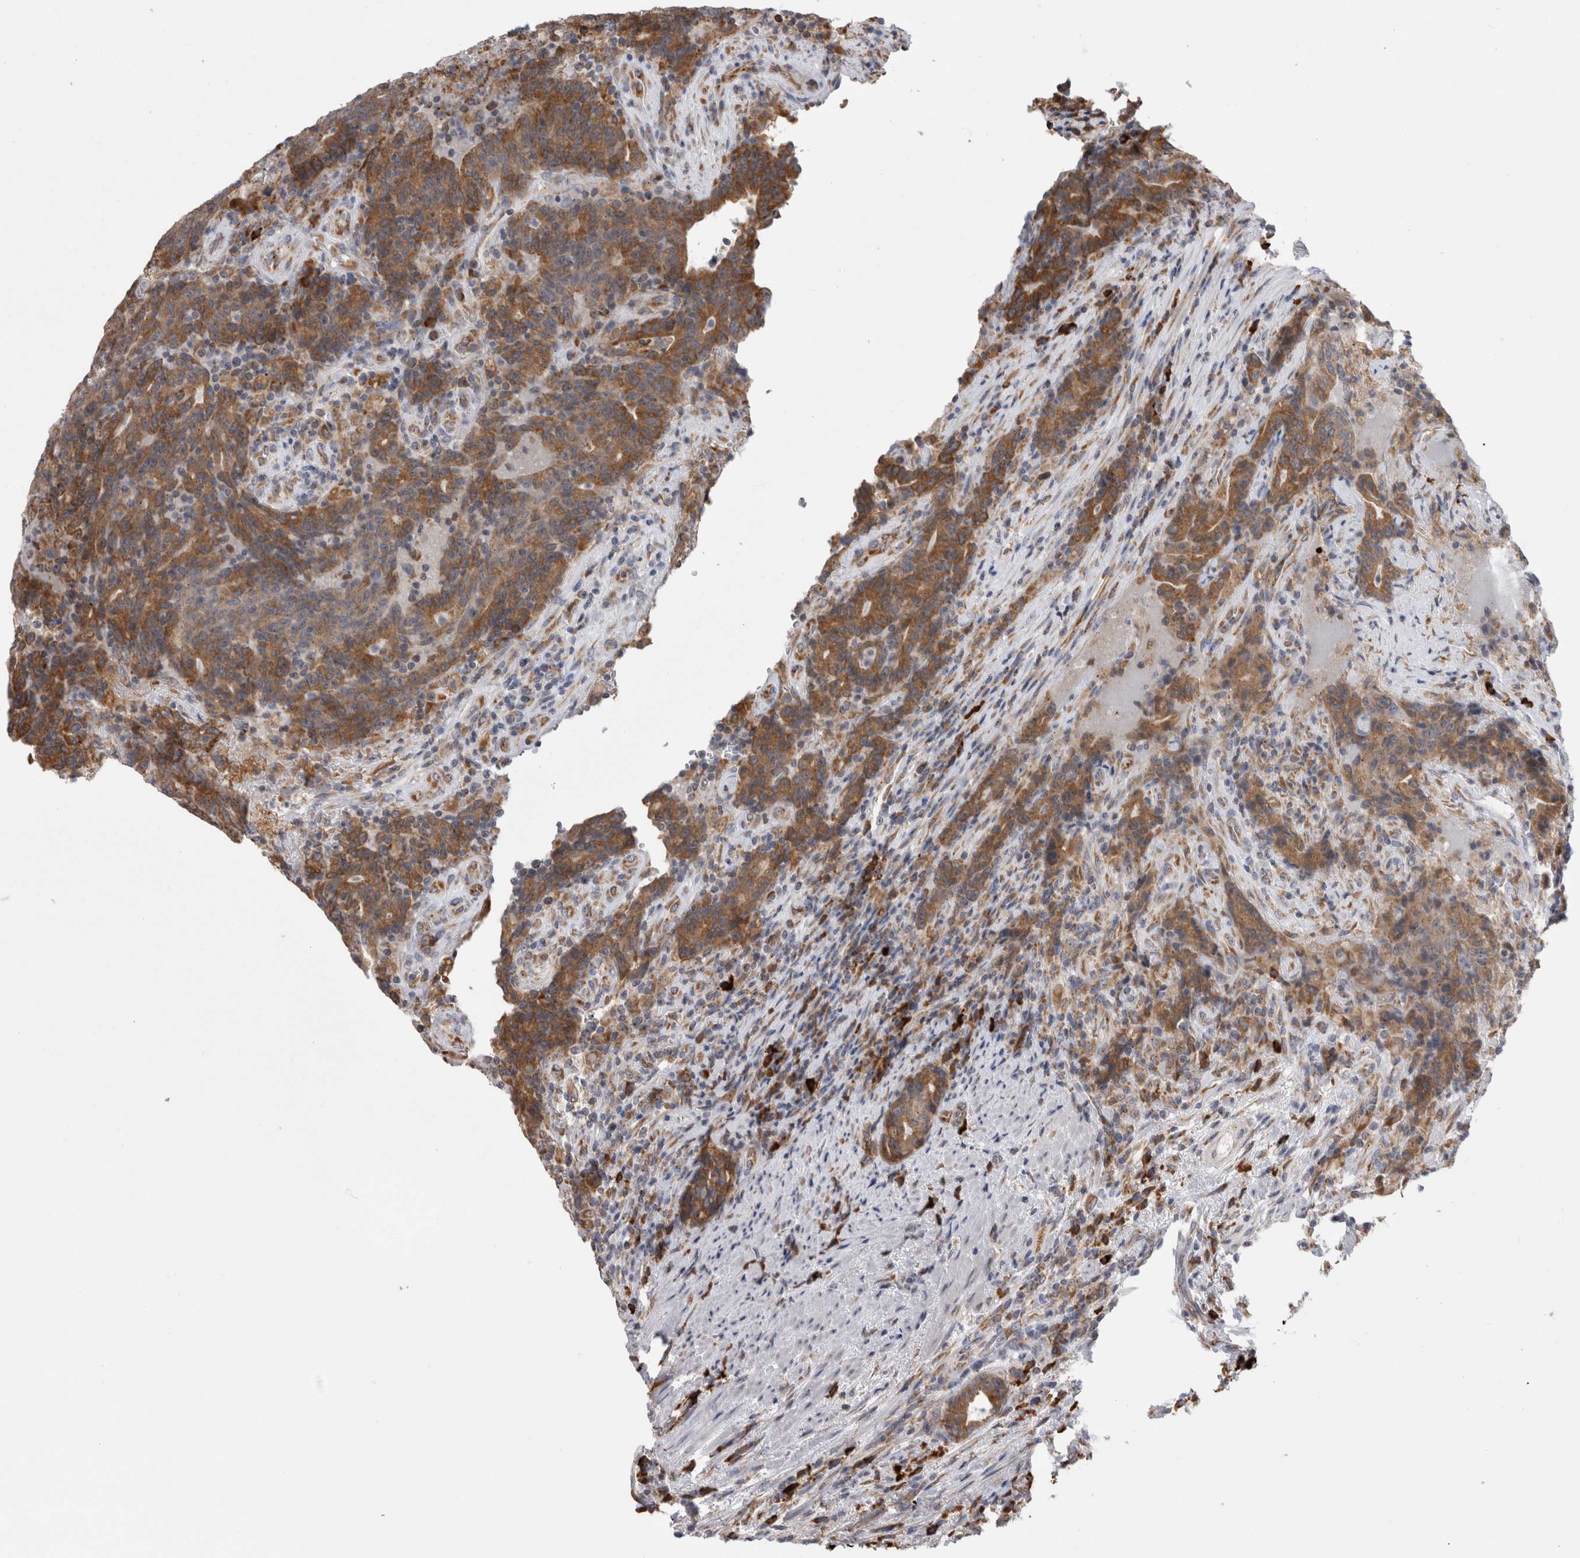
{"staining": {"intensity": "moderate", "quantity": ">75%", "location": "cytoplasmic/membranous"}, "tissue": "colorectal cancer", "cell_type": "Tumor cells", "image_type": "cancer", "snomed": [{"axis": "morphology", "description": "Normal tissue, NOS"}, {"axis": "morphology", "description": "Adenocarcinoma, NOS"}, {"axis": "topography", "description": "Colon"}], "caption": "Moderate cytoplasmic/membranous staining for a protein is identified in approximately >75% of tumor cells of colorectal cancer (adenocarcinoma) using immunohistochemistry (IHC).", "gene": "ZNF341", "patient": {"sex": "female", "age": 75}}